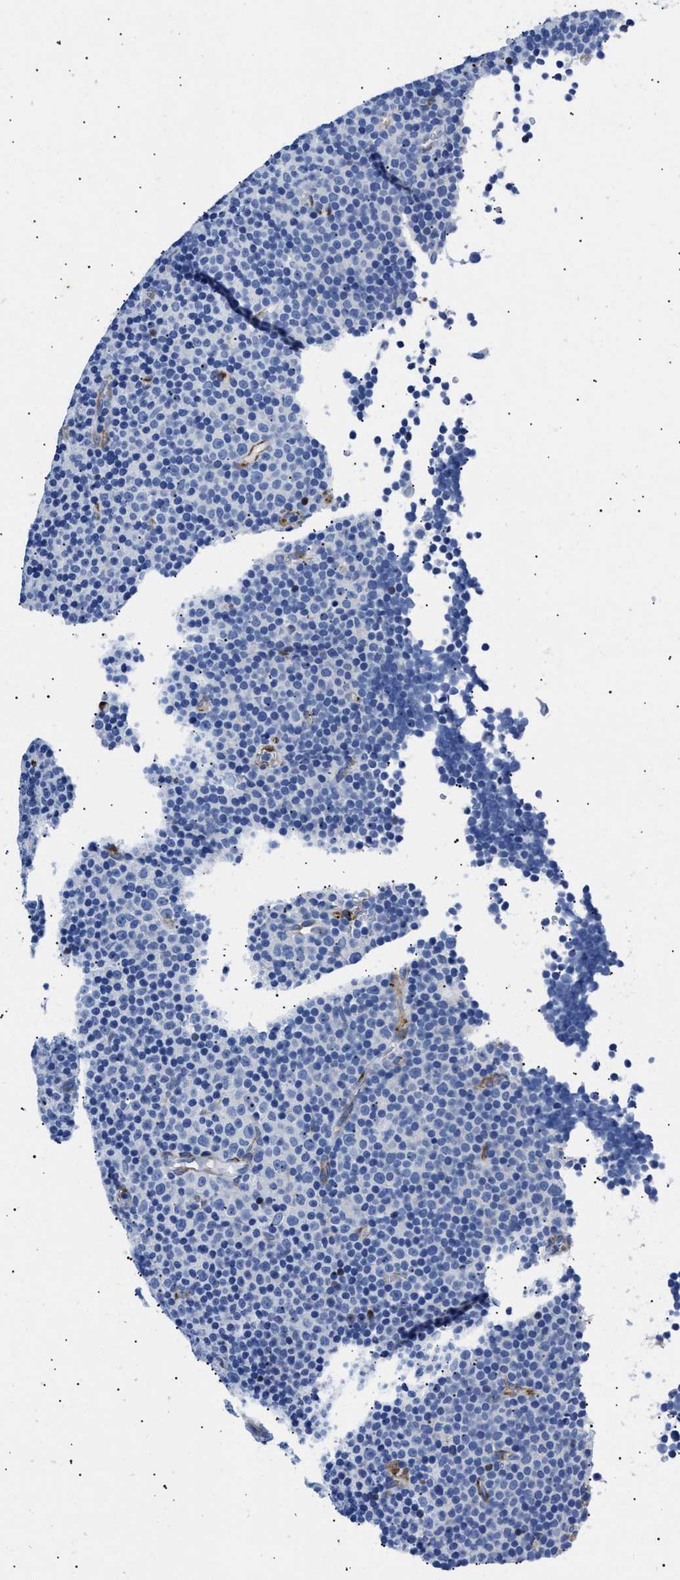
{"staining": {"intensity": "negative", "quantity": "none", "location": "none"}, "tissue": "lymphoma", "cell_type": "Tumor cells", "image_type": "cancer", "snomed": [{"axis": "morphology", "description": "Malignant lymphoma, non-Hodgkin's type, Low grade"}, {"axis": "topography", "description": "Lymph node"}], "caption": "Immunohistochemistry (IHC) of human lymphoma reveals no staining in tumor cells.", "gene": "HEMGN", "patient": {"sex": "female", "age": 67}}